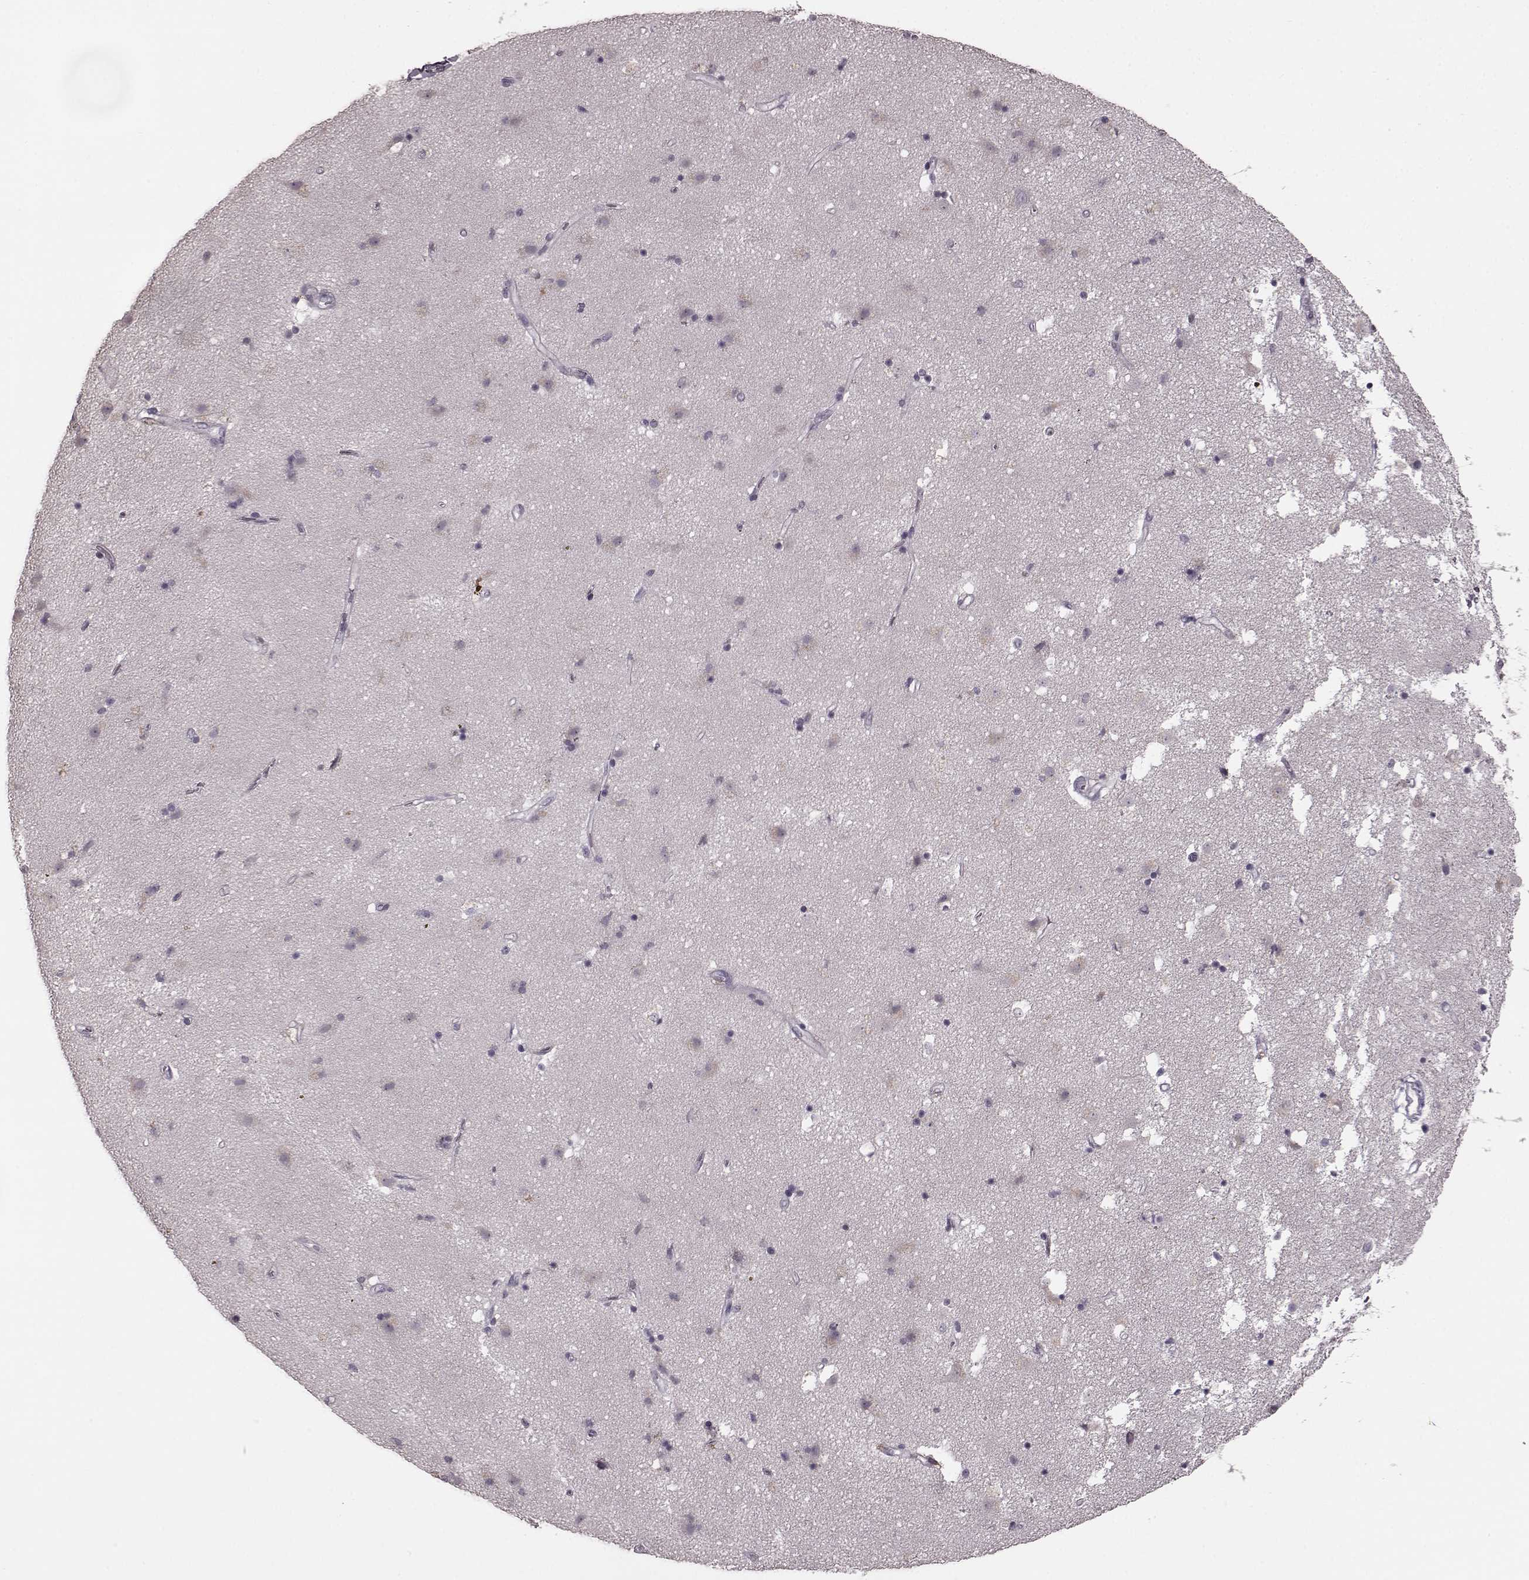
{"staining": {"intensity": "negative", "quantity": "none", "location": "none"}, "tissue": "caudate", "cell_type": "Glial cells", "image_type": "normal", "snomed": [{"axis": "morphology", "description": "Normal tissue, NOS"}, {"axis": "topography", "description": "Lateral ventricle wall"}], "caption": "This is a photomicrograph of IHC staining of unremarkable caudate, which shows no positivity in glial cells.", "gene": "CD28", "patient": {"sex": "female", "age": 71}}